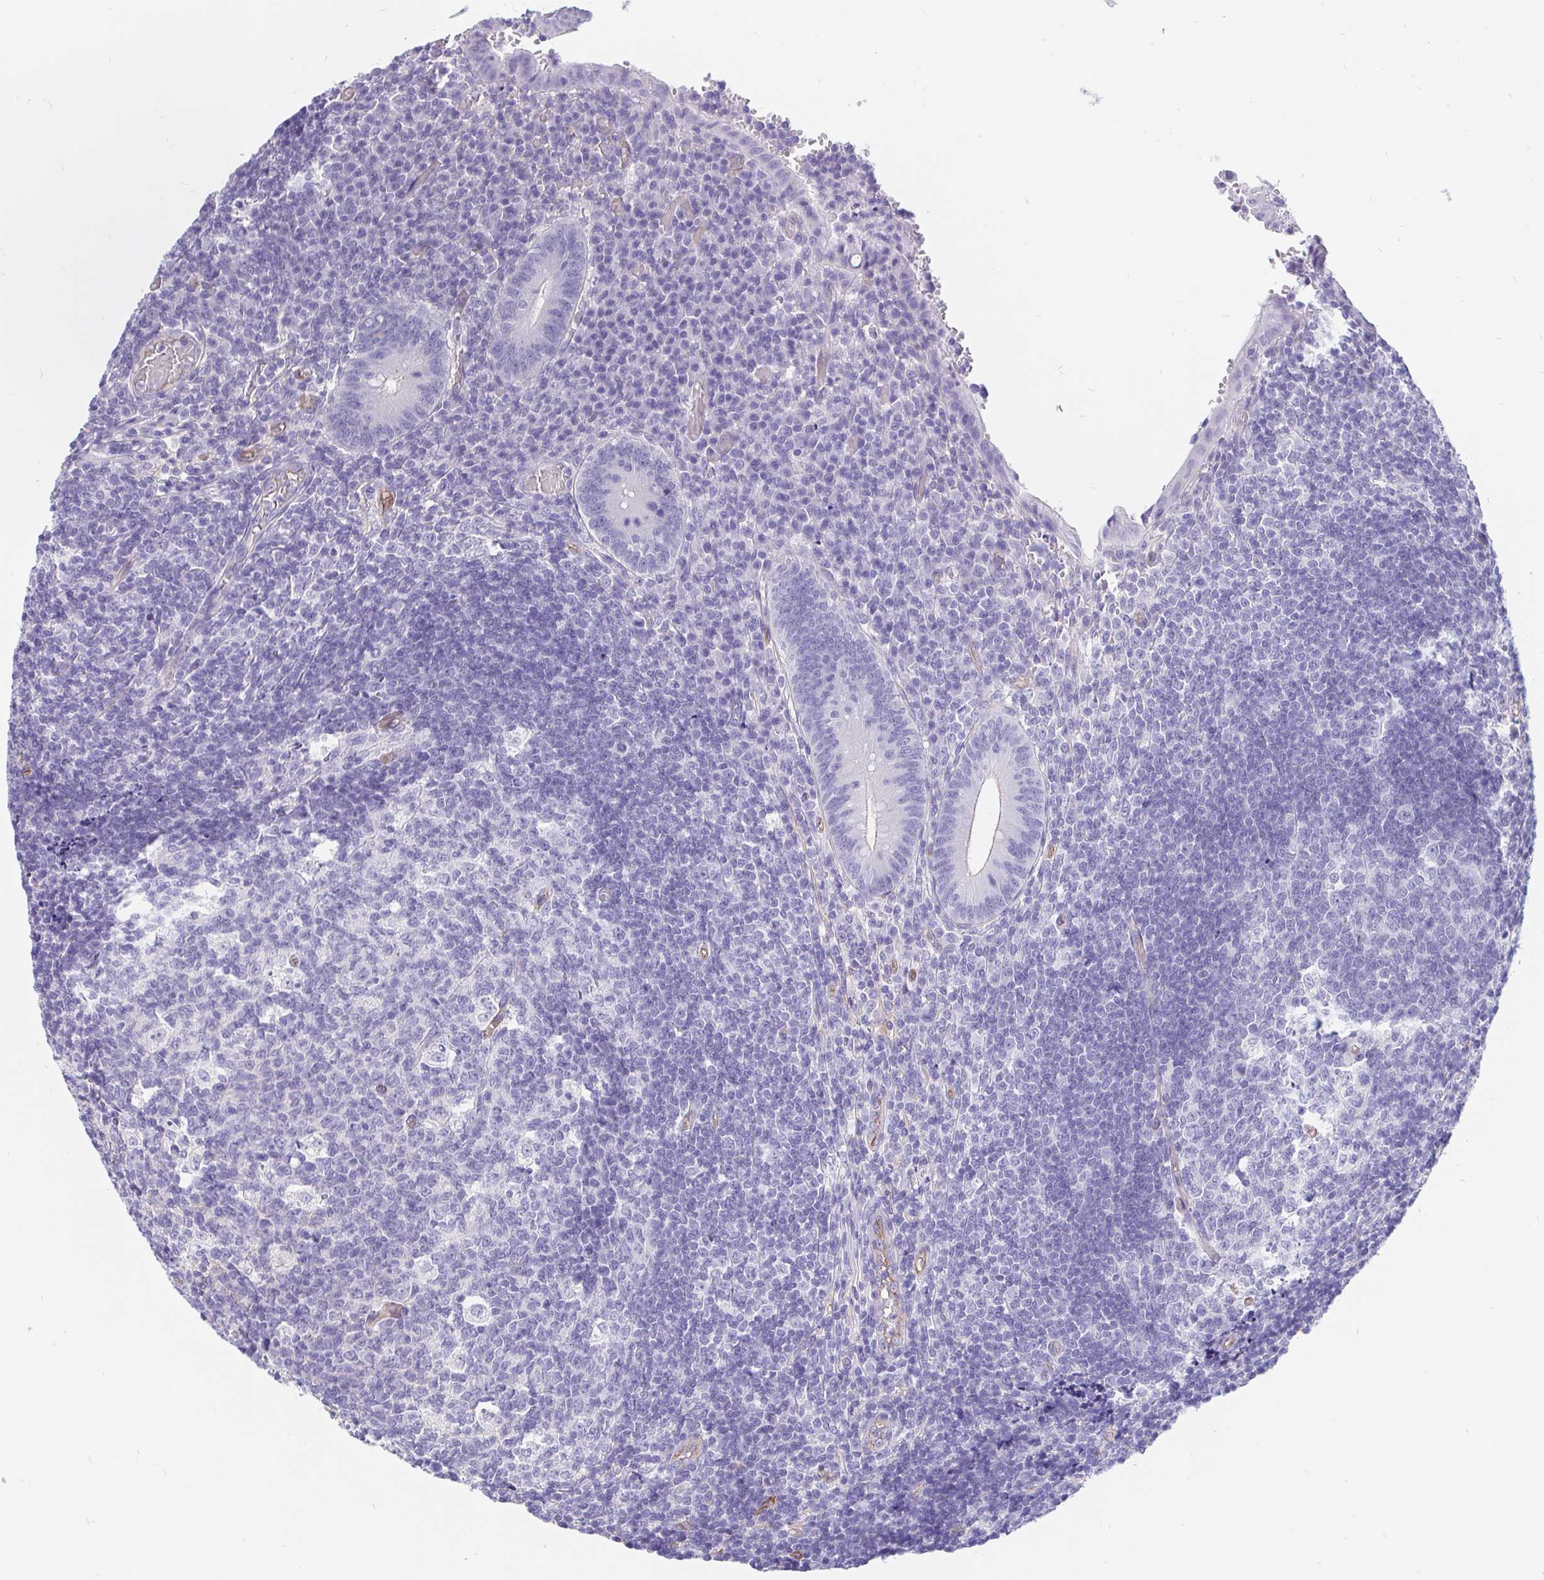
{"staining": {"intensity": "negative", "quantity": "none", "location": "none"}, "tissue": "appendix", "cell_type": "Glandular cells", "image_type": "normal", "snomed": [{"axis": "morphology", "description": "Normal tissue, NOS"}, {"axis": "topography", "description": "Appendix"}], "caption": "Immunohistochemistry (IHC) of normal appendix shows no staining in glandular cells.", "gene": "LIMCH1", "patient": {"sex": "male", "age": 18}}